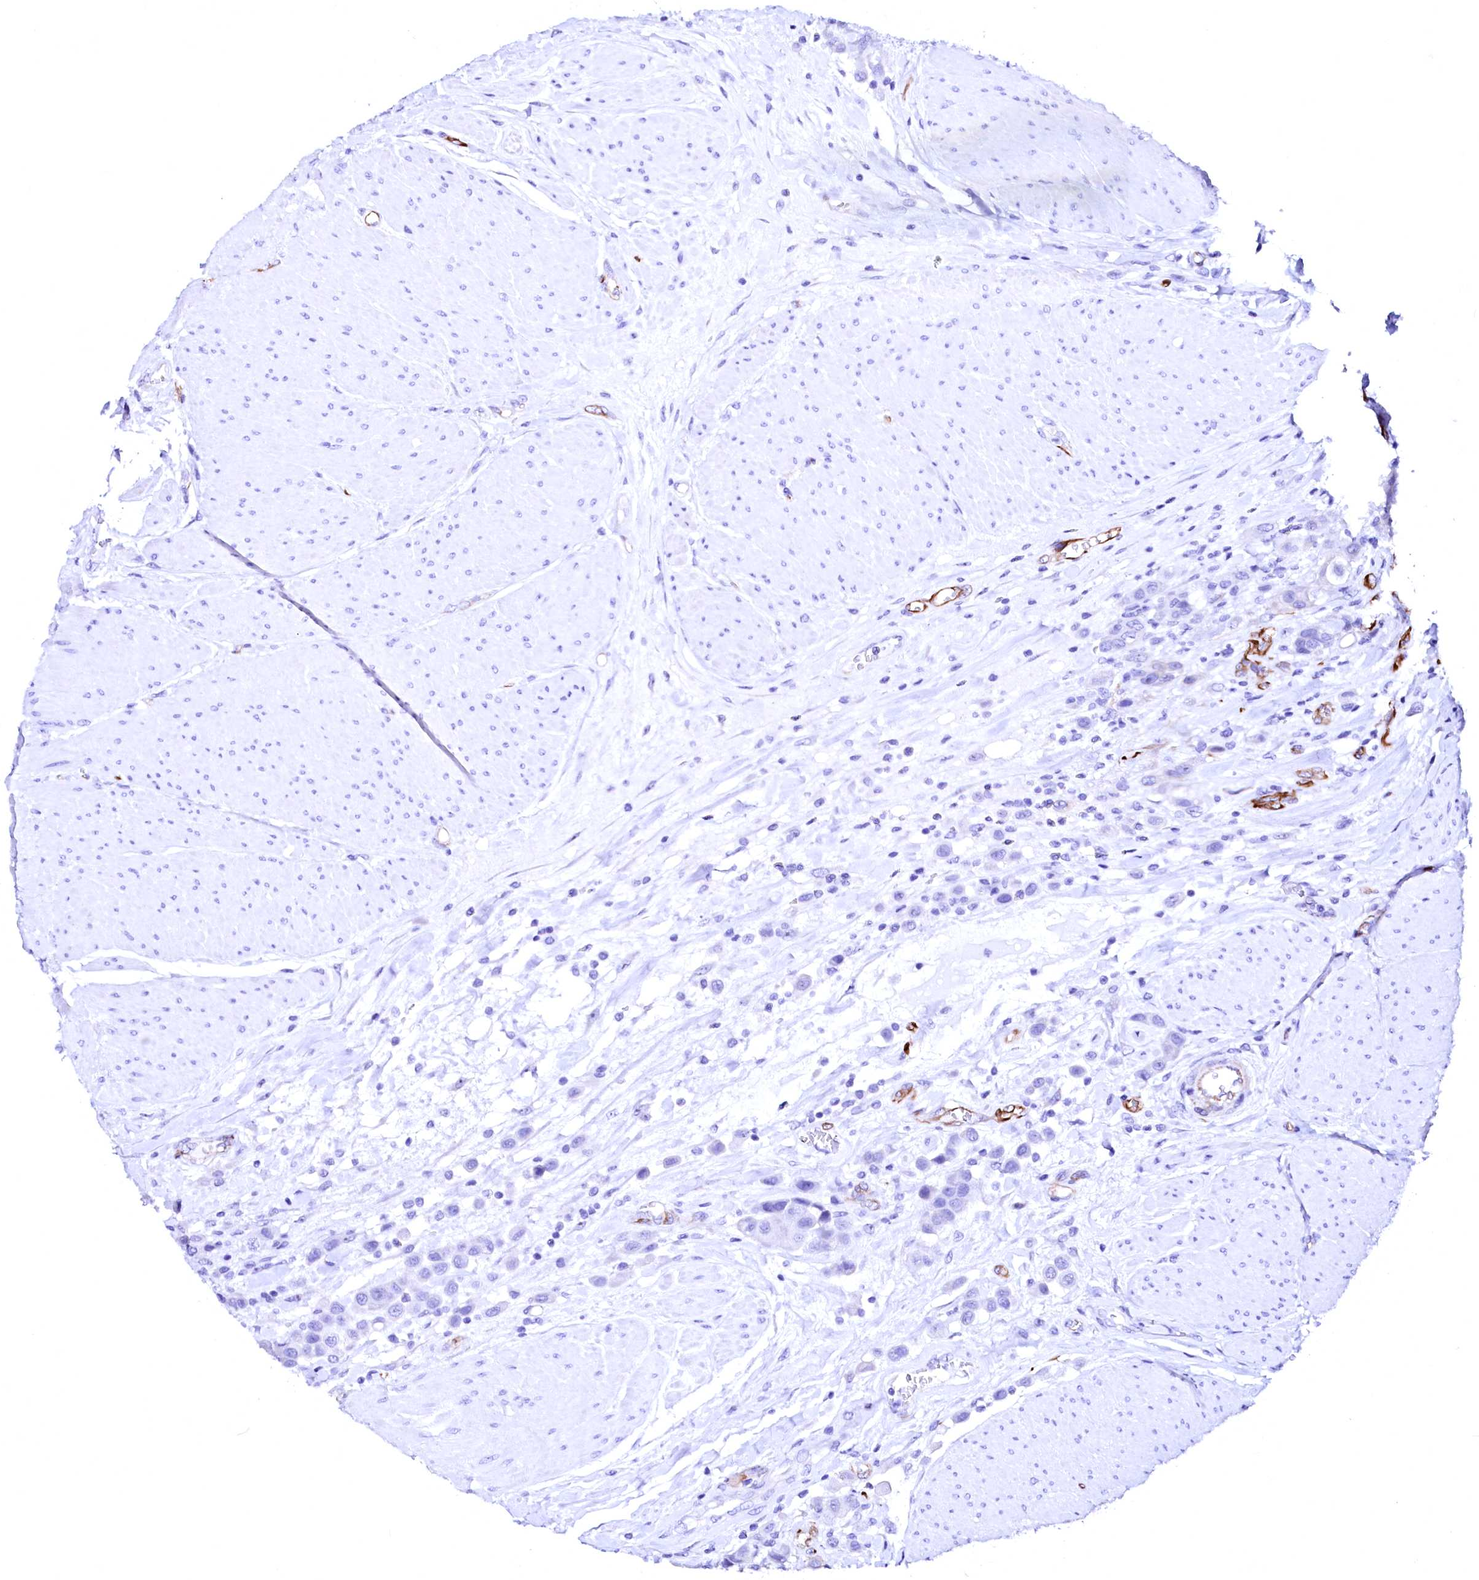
{"staining": {"intensity": "negative", "quantity": "none", "location": "none"}, "tissue": "urothelial cancer", "cell_type": "Tumor cells", "image_type": "cancer", "snomed": [{"axis": "morphology", "description": "Urothelial carcinoma, High grade"}, {"axis": "topography", "description": "Urinary bladder"}], "caption": "Immunohistochemistry (IHC) photomicrograph of human high-grade urothelial carcinoma stained for a protein (brown), which reveals no expression in tumor cells. (Immunohistochemistry, brightfield microscopy, high magnification).", "gene": "SFR1", "patient": {"sex": "male", "age": 50}}